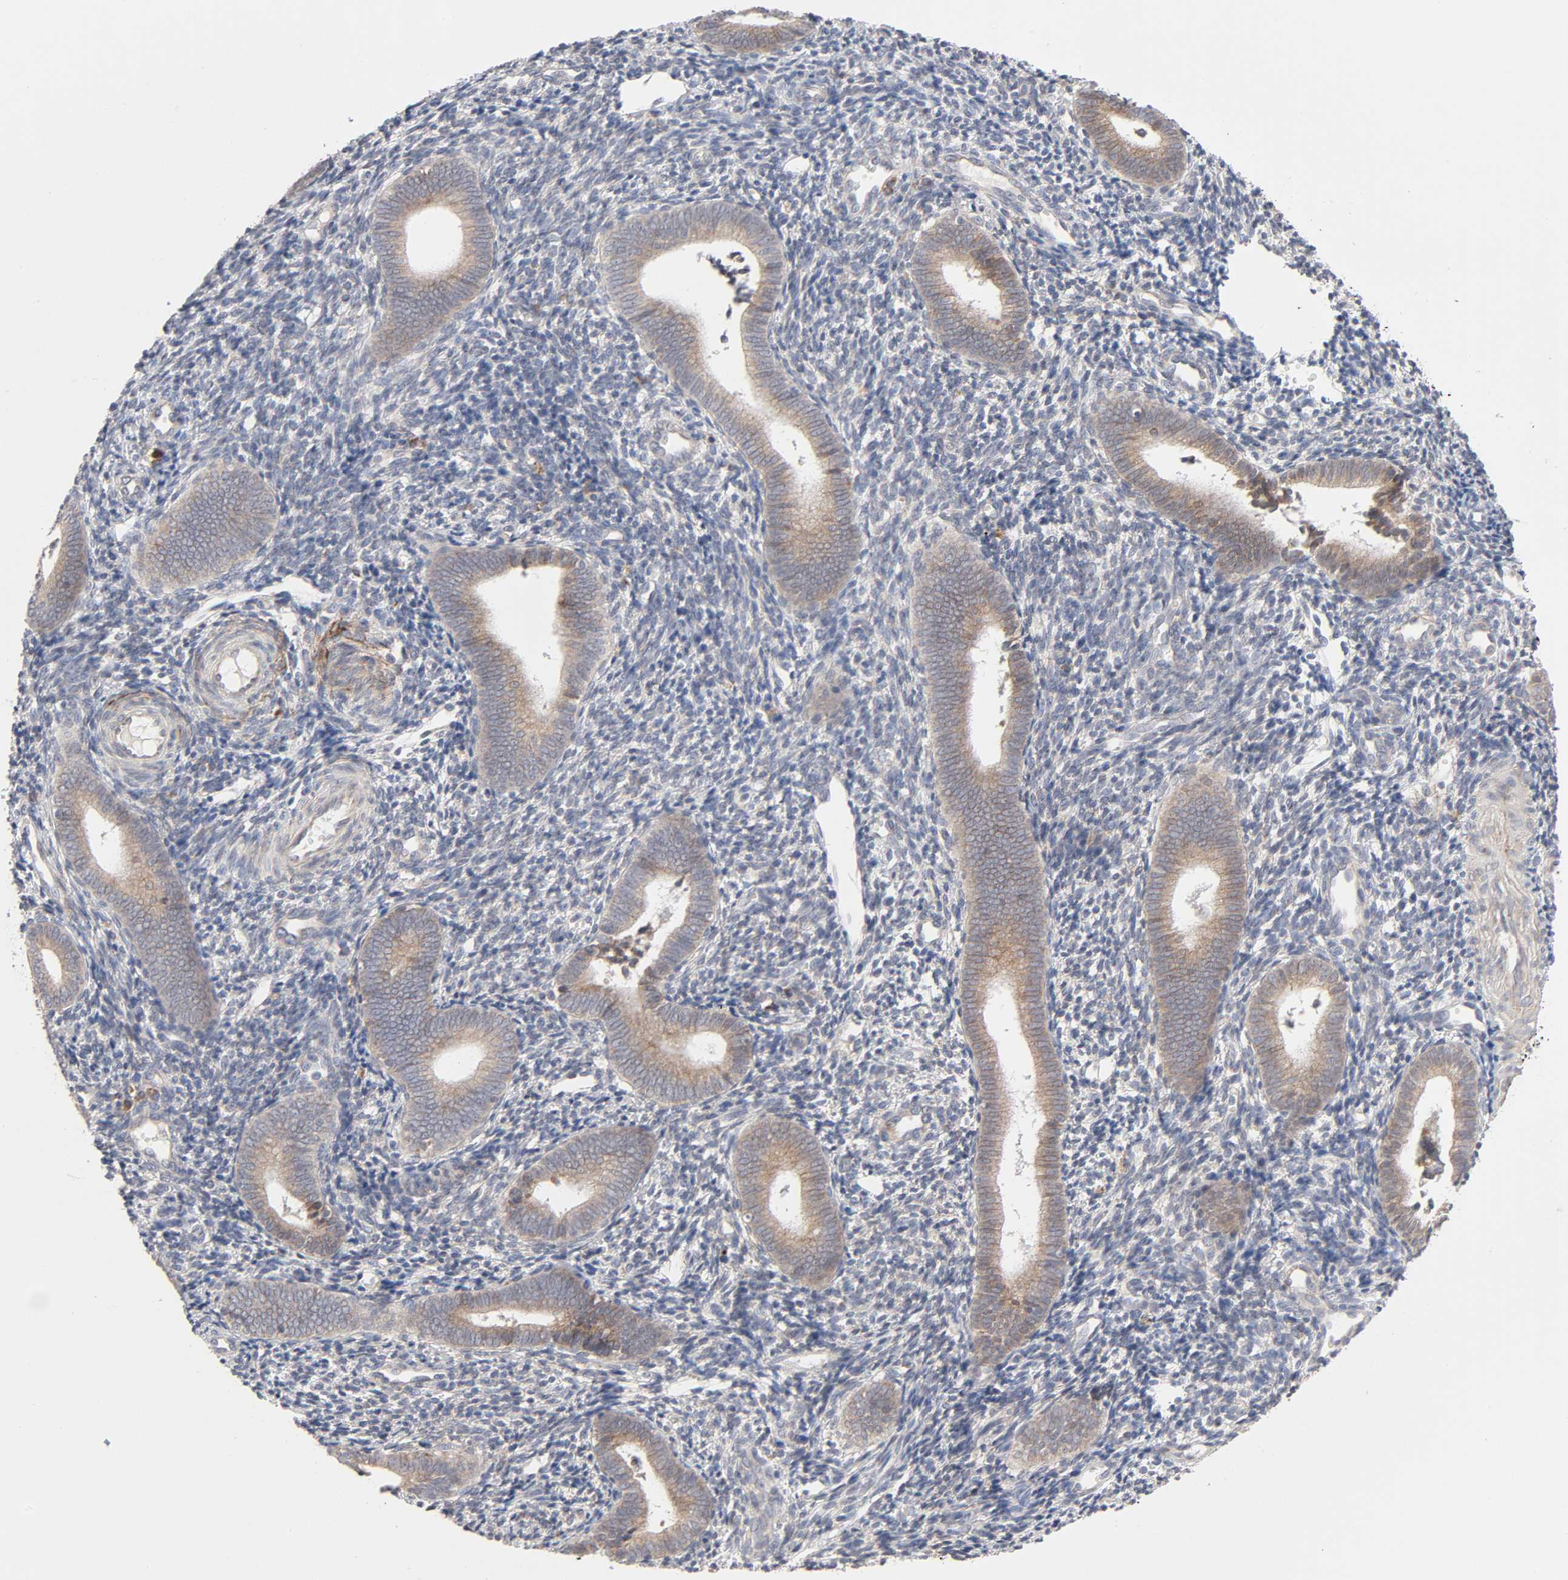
{"staining": {"intensity": "weak", "quantity": "25%-75%", "location": "cytoplasmic/membranous"}, "tissue": "endometrium", "cell_type": "Cells in endometrial stroma", "image_type": "normal", "snomed": [{"axis": "morphology", "description": "Normal tissue, NOS"}, {"axis": "topography", "description": "Uterus"}, {"axis": "topography", "description": "Endometrium"}], "caption": "IHC (DAB (3,3'-diaminobenzidine)) staining of benign human endometrium demonstrates weak cytoplasmic/membranous protein staining in about 25%-75% of cells in endometrial stroma.", "gene": "IL4R", "patient": {"sex": "female", "age": 33}}